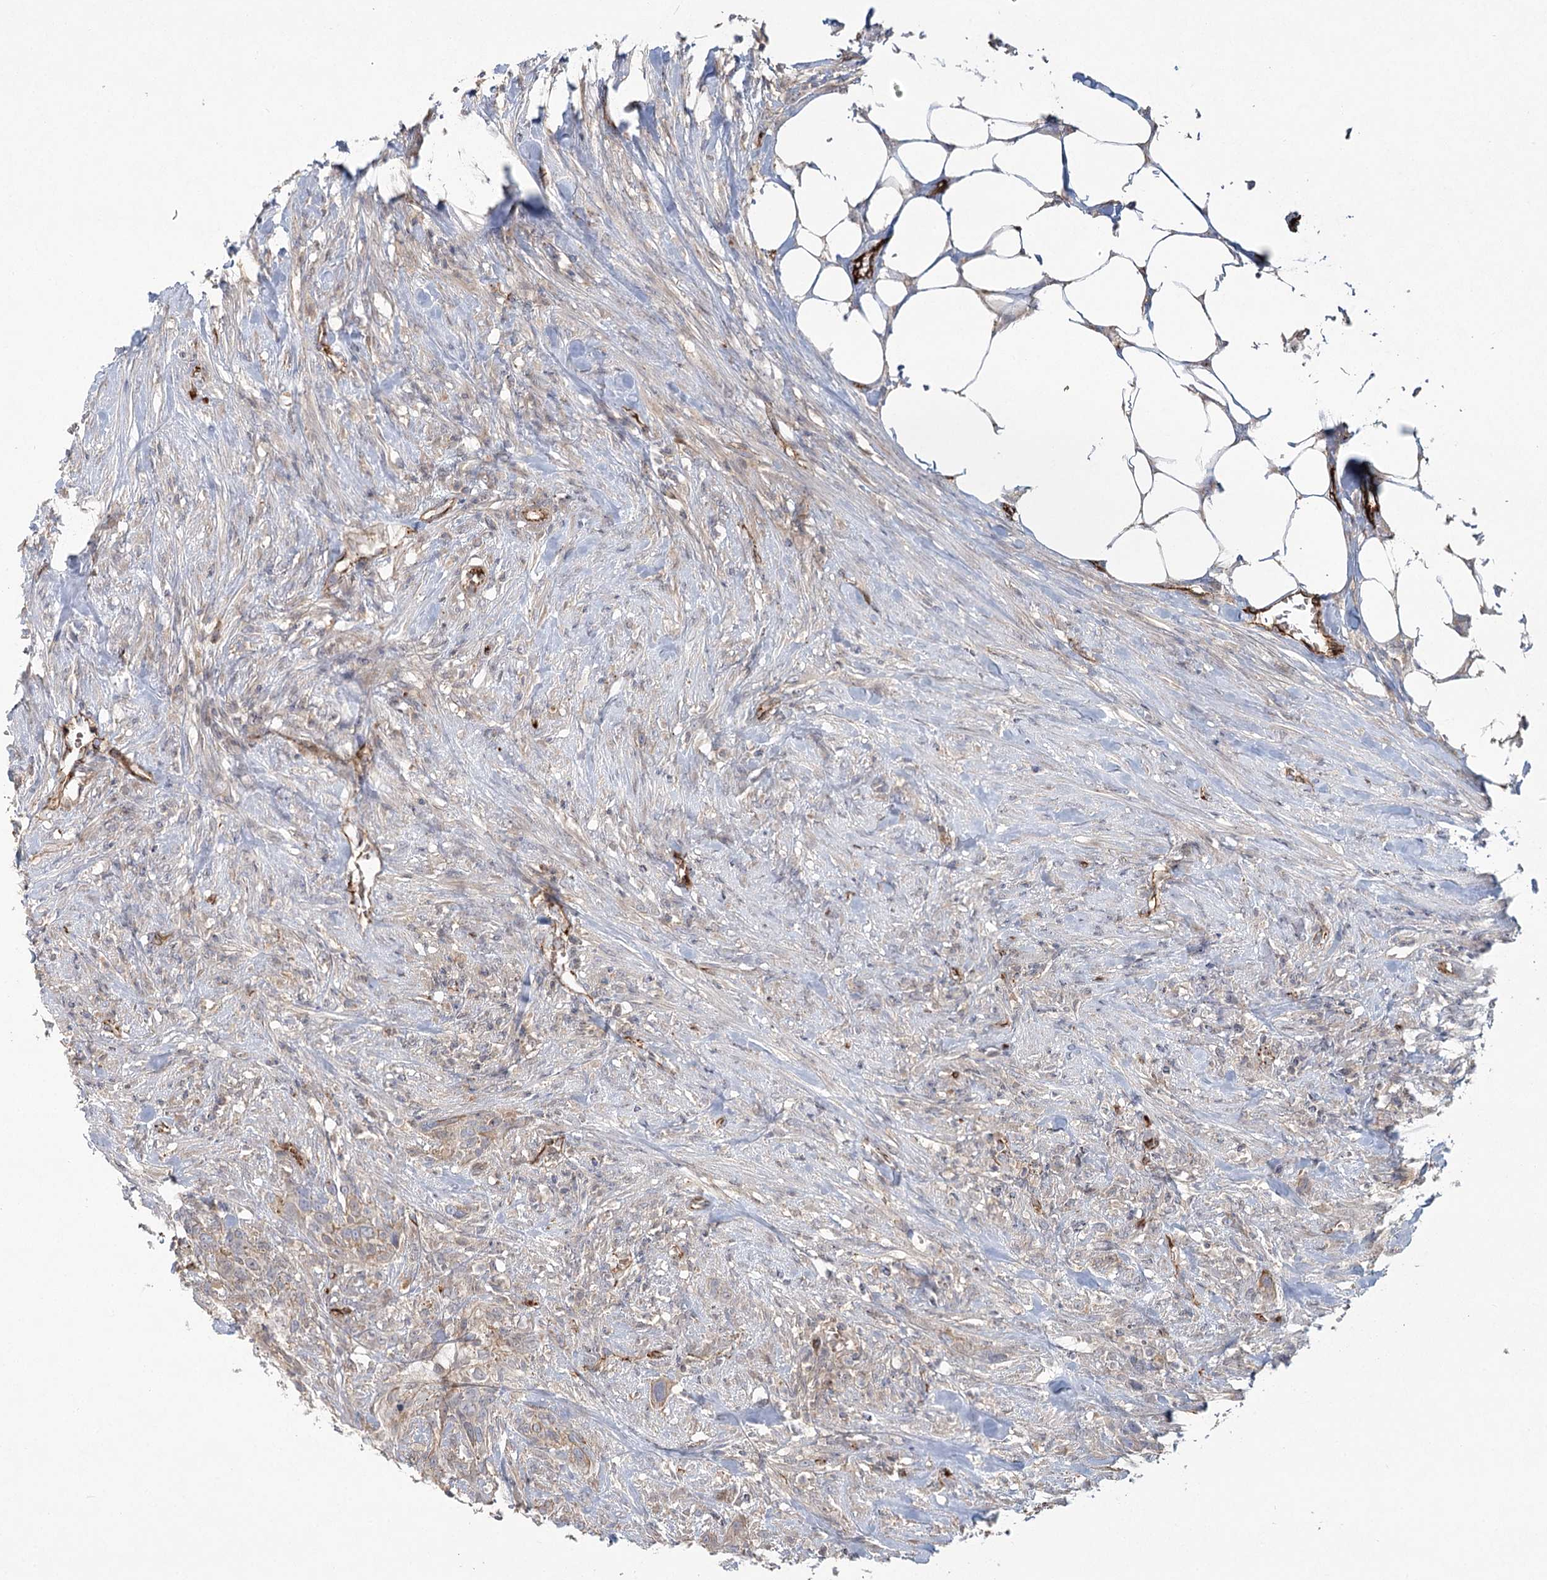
{"staining": {"intensity": "weak", "quantity": "<25%", "location": "cytoplasmic/membranous"}, "tissue": "urothelial cancer", "cell_type": "Tumor cells", "image_type": "cancer", "snomed": [{"axis": "morphology", "description": "Urothelial carcinoma, High grade"}, {"axis": "topography", "description": "Urinary bladder"}], "caption": "The immunohistochemistry micrograph has no significant positivity in tumor cells of urothelial cancer tissue. (Stains: DAB (3,3'-diaminobenzidine) IHC with hematoxylin counter stain, Microscopy: brightfield microscopy at high magnification).", "gene": "KBTBD4", "patient": {"sex": "male", "age": 35}}